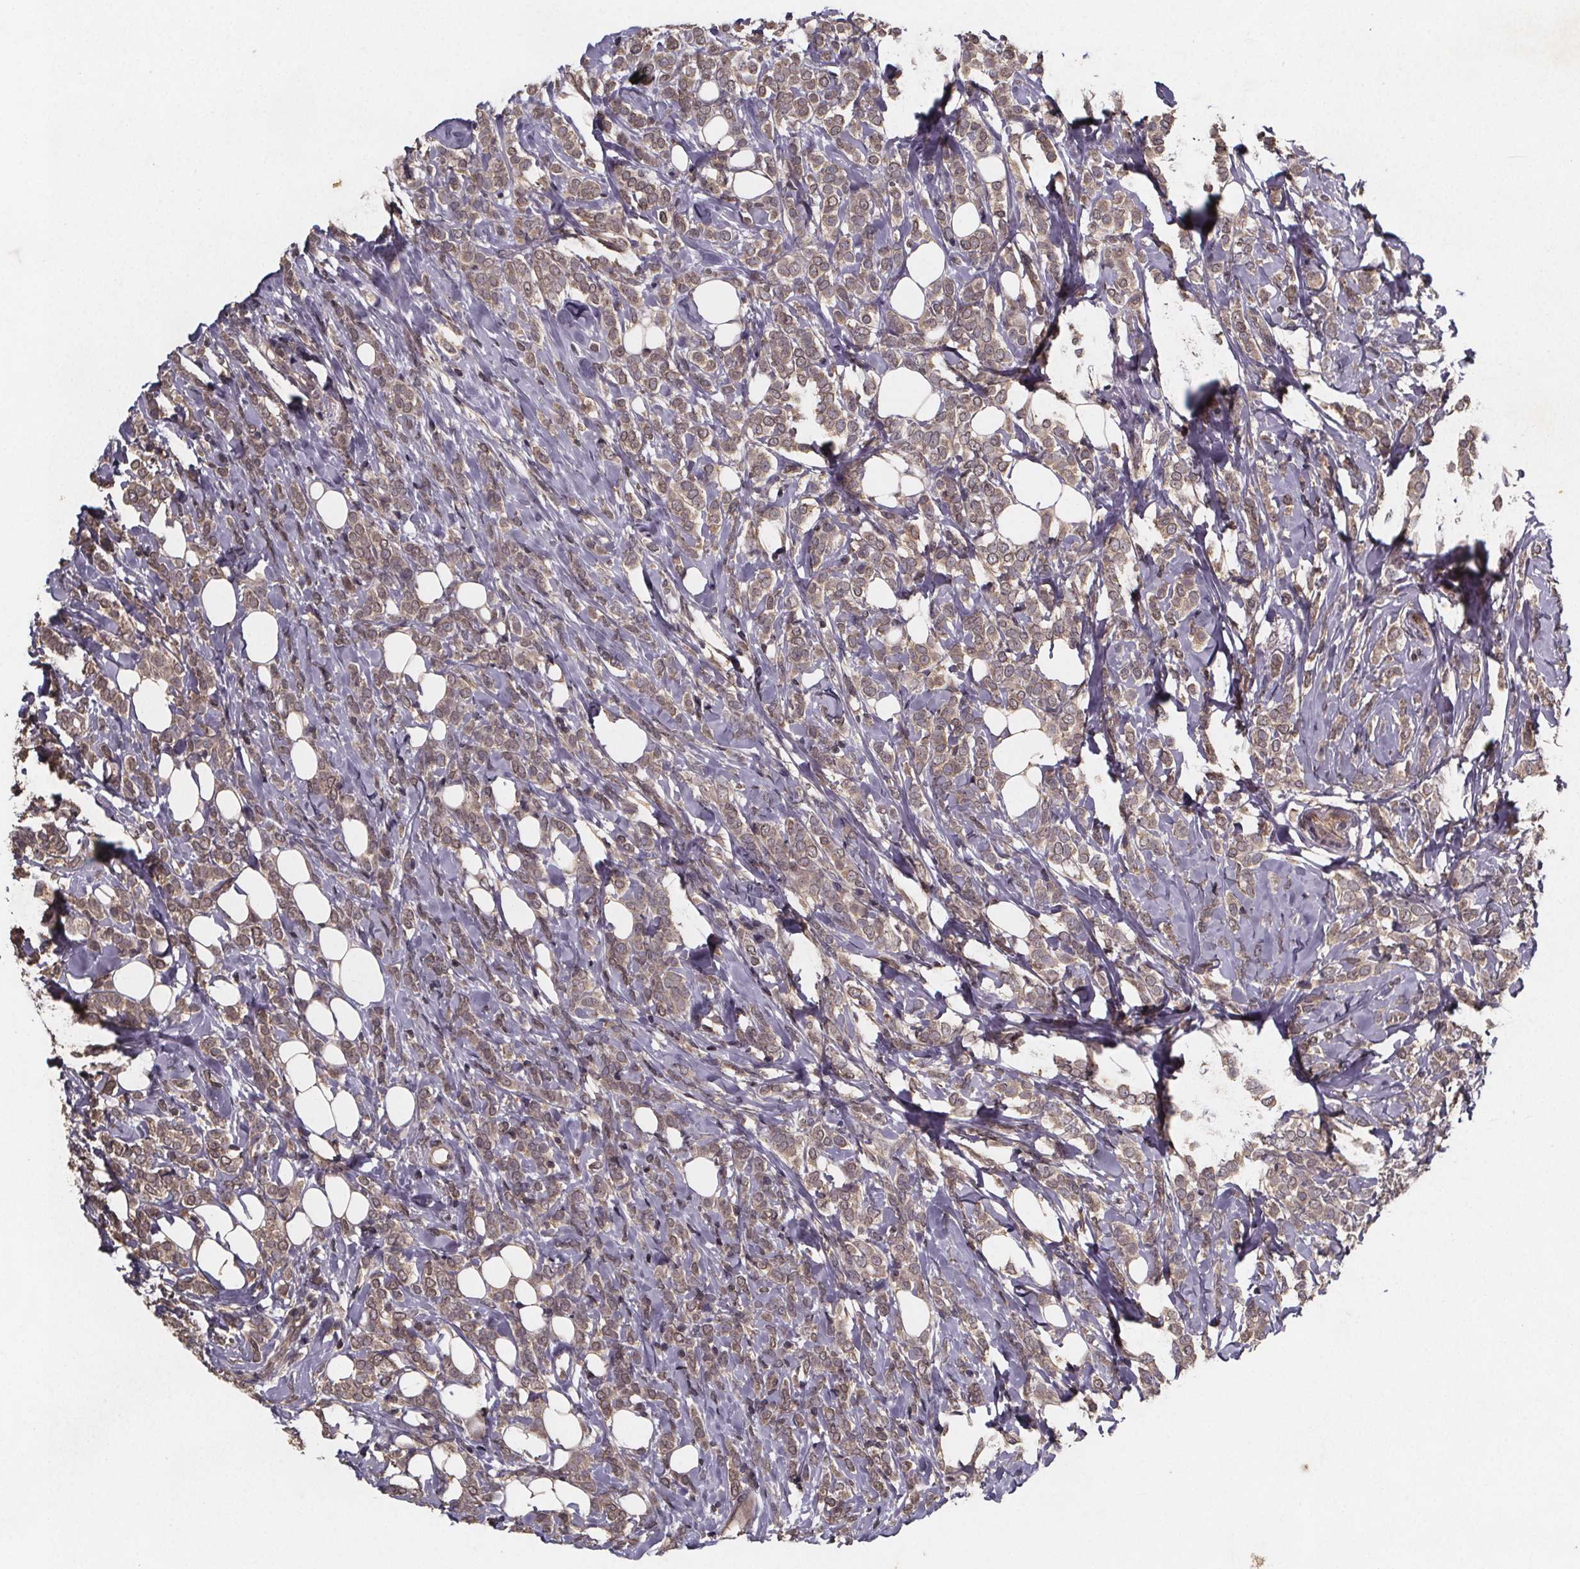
{"staining": {"intensity": "weak", "quantity": ">75%", "location": "cytoplasmic/membranous,nuclear"}, "tissue": "breast cancer", "cell_type": "Tumor cells", "image_type": "cancer", "snomed": [{"axis": "morphology", "description": "Lobular carcinoma"}, {"axis": "topography", "description": "Breast"}], "caption": "Approximately >75% of tumor cells in human breast lobular carcinoma show weak cytoplasmic/membranous and nuclear protein expression as visualized by brown immunohistochemical staining.", "gene": "PIERCE2", "patient": {"sex": "female", "age": 49}}